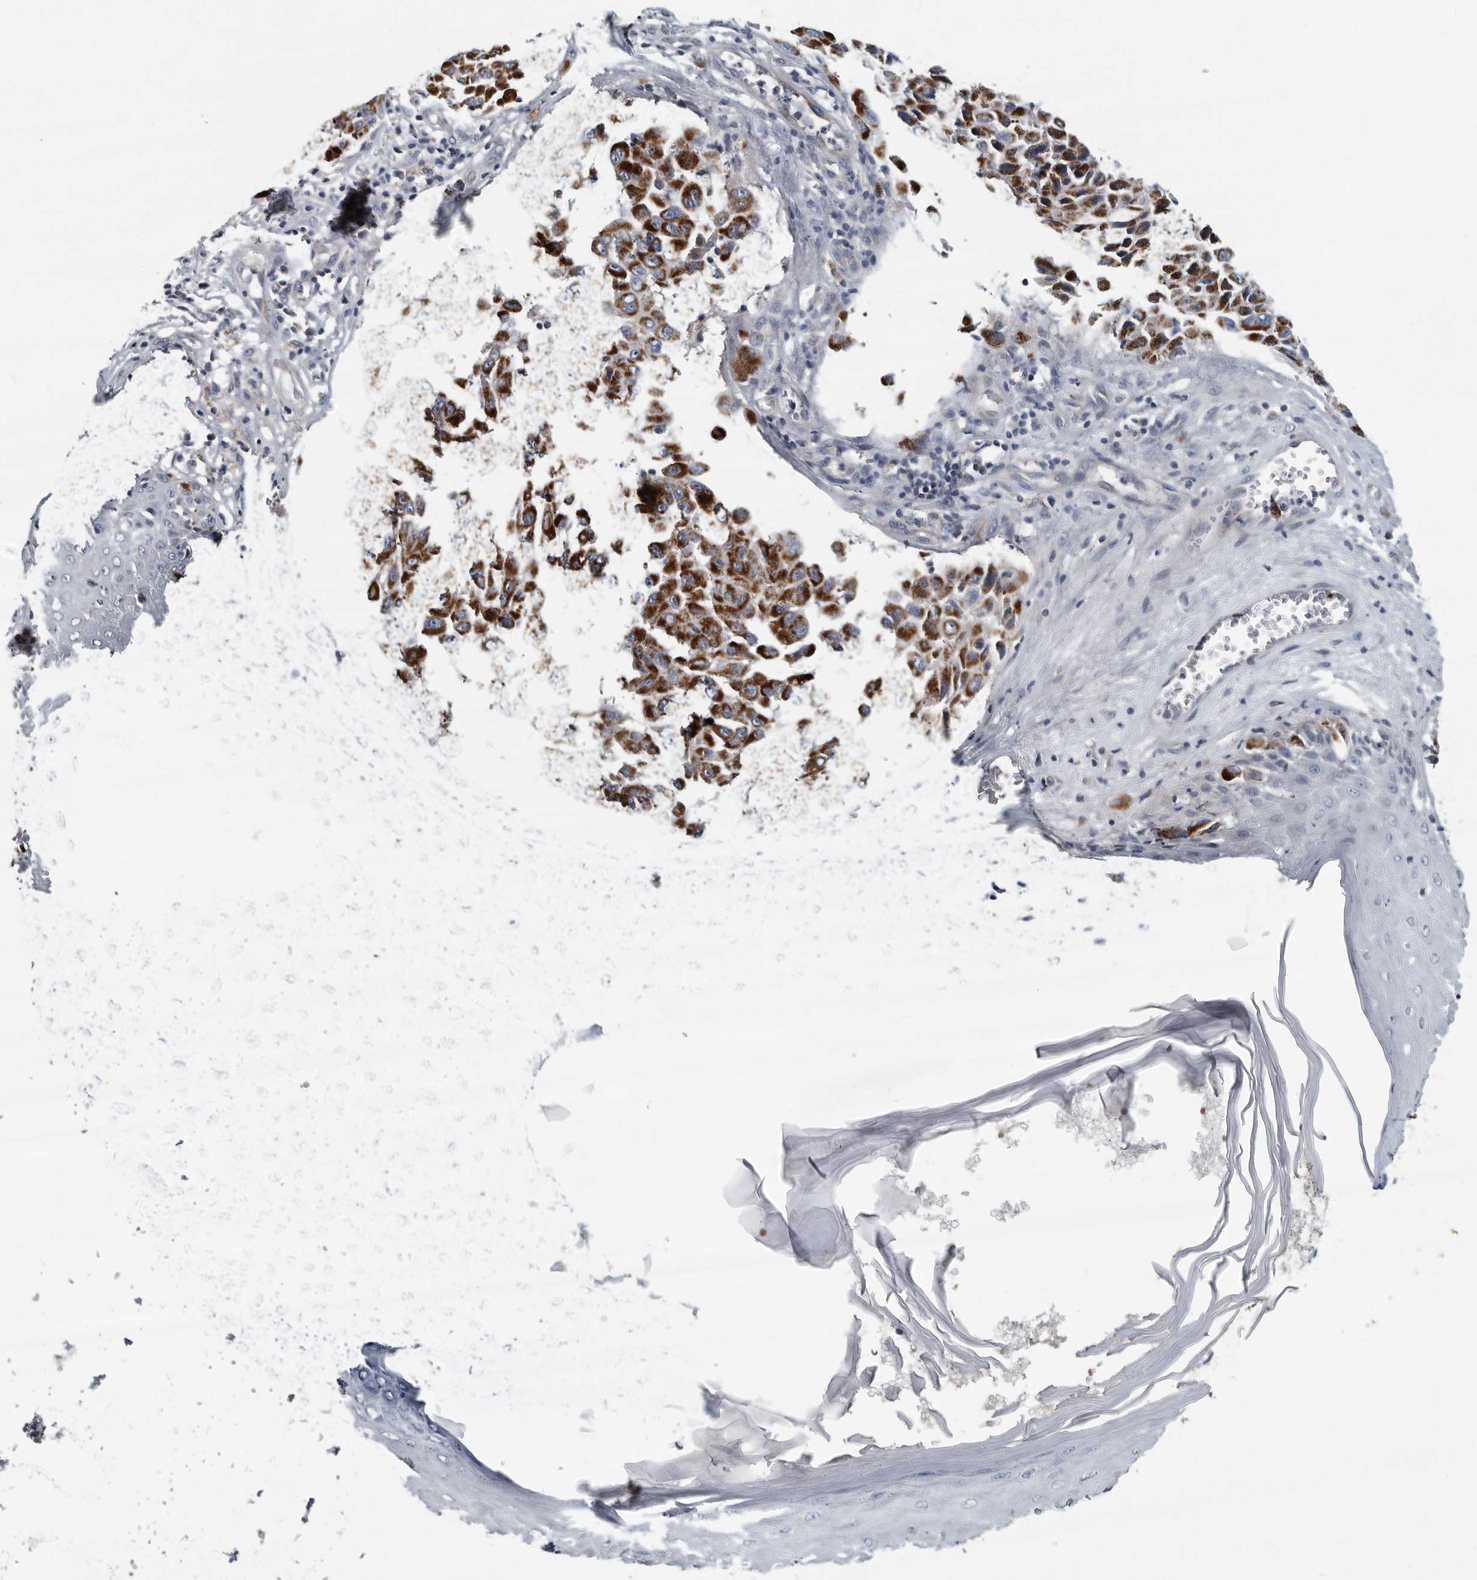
{"staining": {"intensity": "negative", "quantity": "none", "location": "none"}, "tissue": "melanoma", "cell_type": "Tumor cells", "image_type": "cancer", "snomed": [{"axis": "morphology", "description": "Malignant melanoma, NOS"}, {"axis": "topography", "description": "Skin"}], "caption": "Micrograph shows no significant protein expression in tumor cells of melanoma.", "gene": "MPP3", "patient": {"sex": "male", "age": 30}}